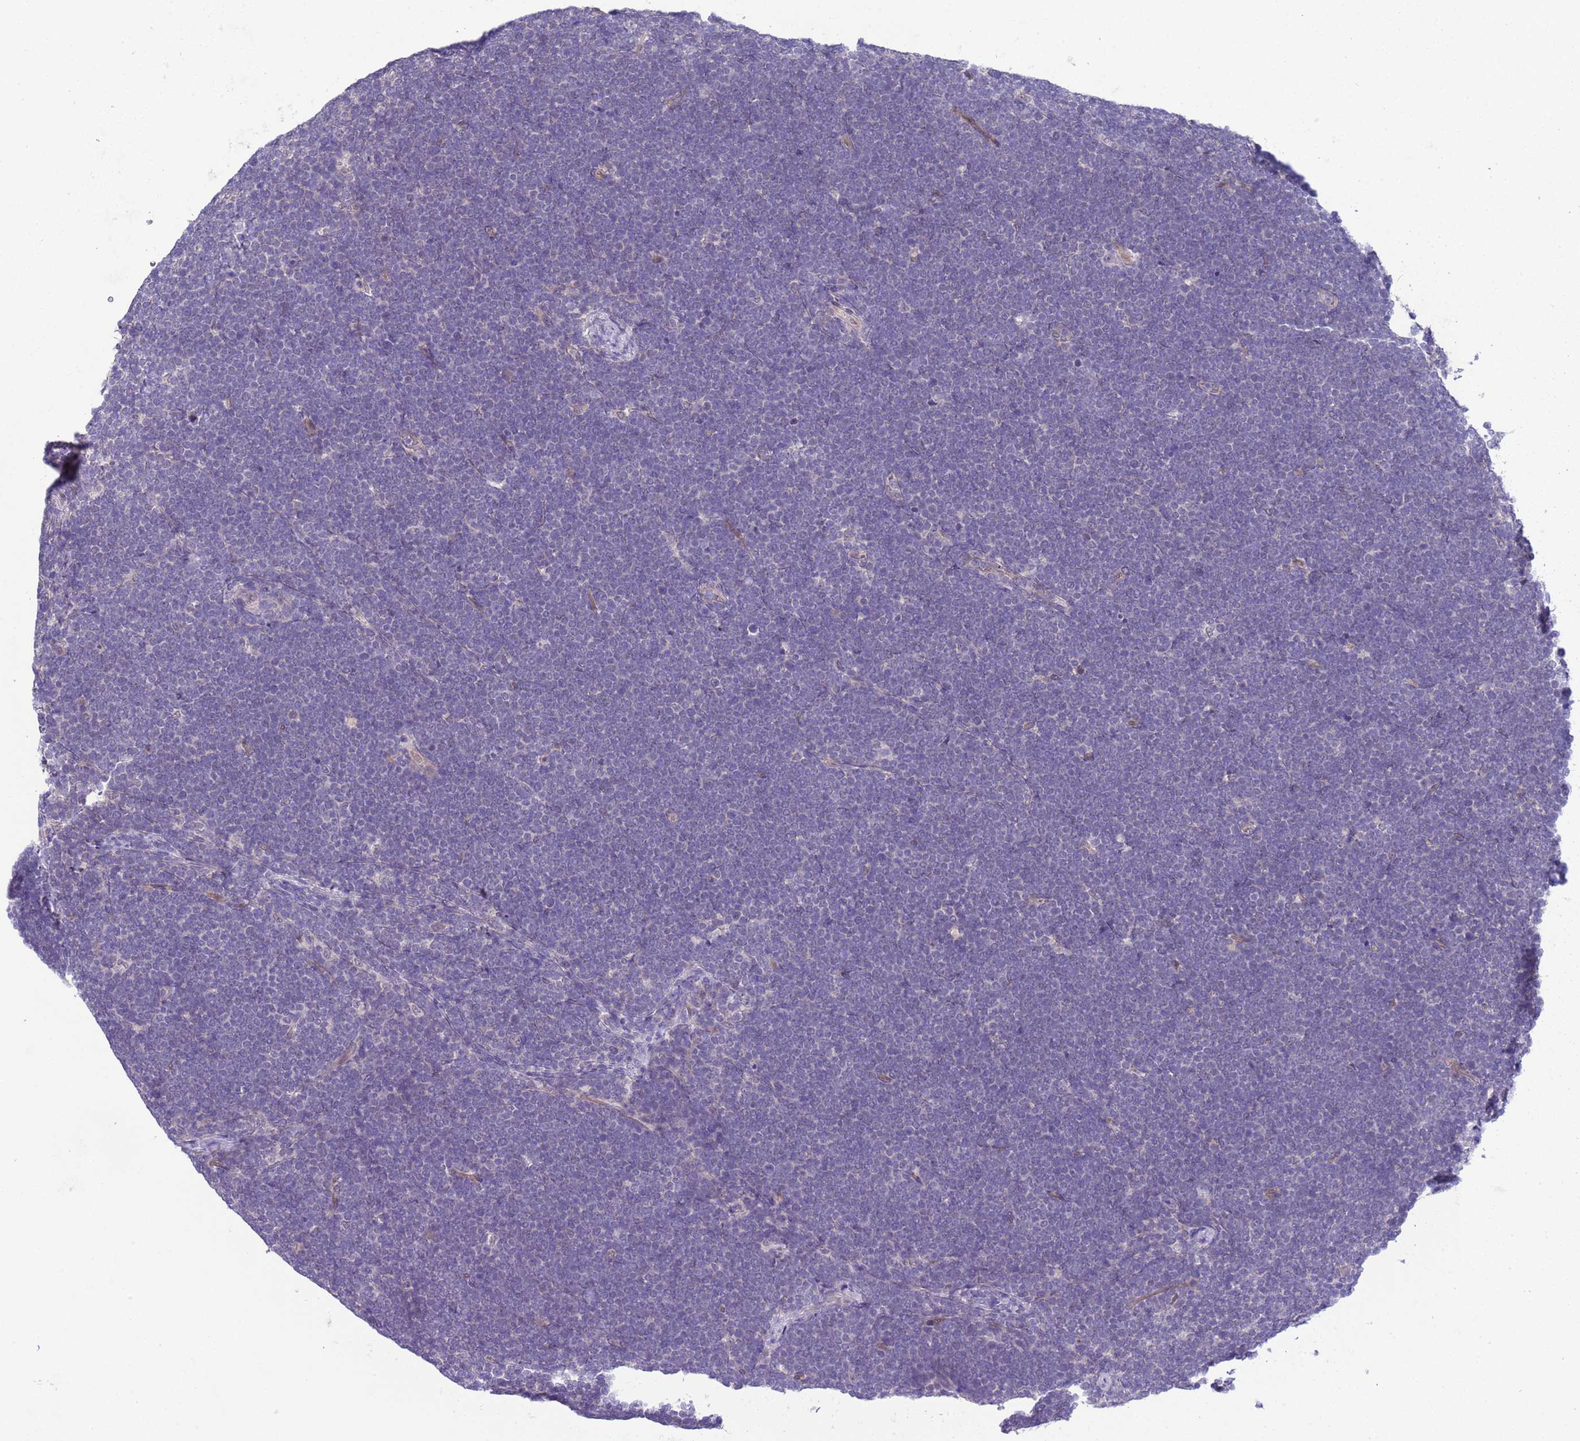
{"staining": {"intensity": "negative", "quantity": "none", "location": "none"}, "tissue": "lymphoma", "cell_type": "Tumor cells", "image_type": "cancer", "snomed": [{"axis": "morphology", "description": "Malignant lymphoma, non-Hodgkin's type, High grade"}, {"axis": "topography", "description": "Lymph node"}], "caption": "Photomicrograph shows no significant protein positivity in tumor cells of lymphoma.", "gene": "TRMT10A", "patient": {"sex": "male", "age": 13}}